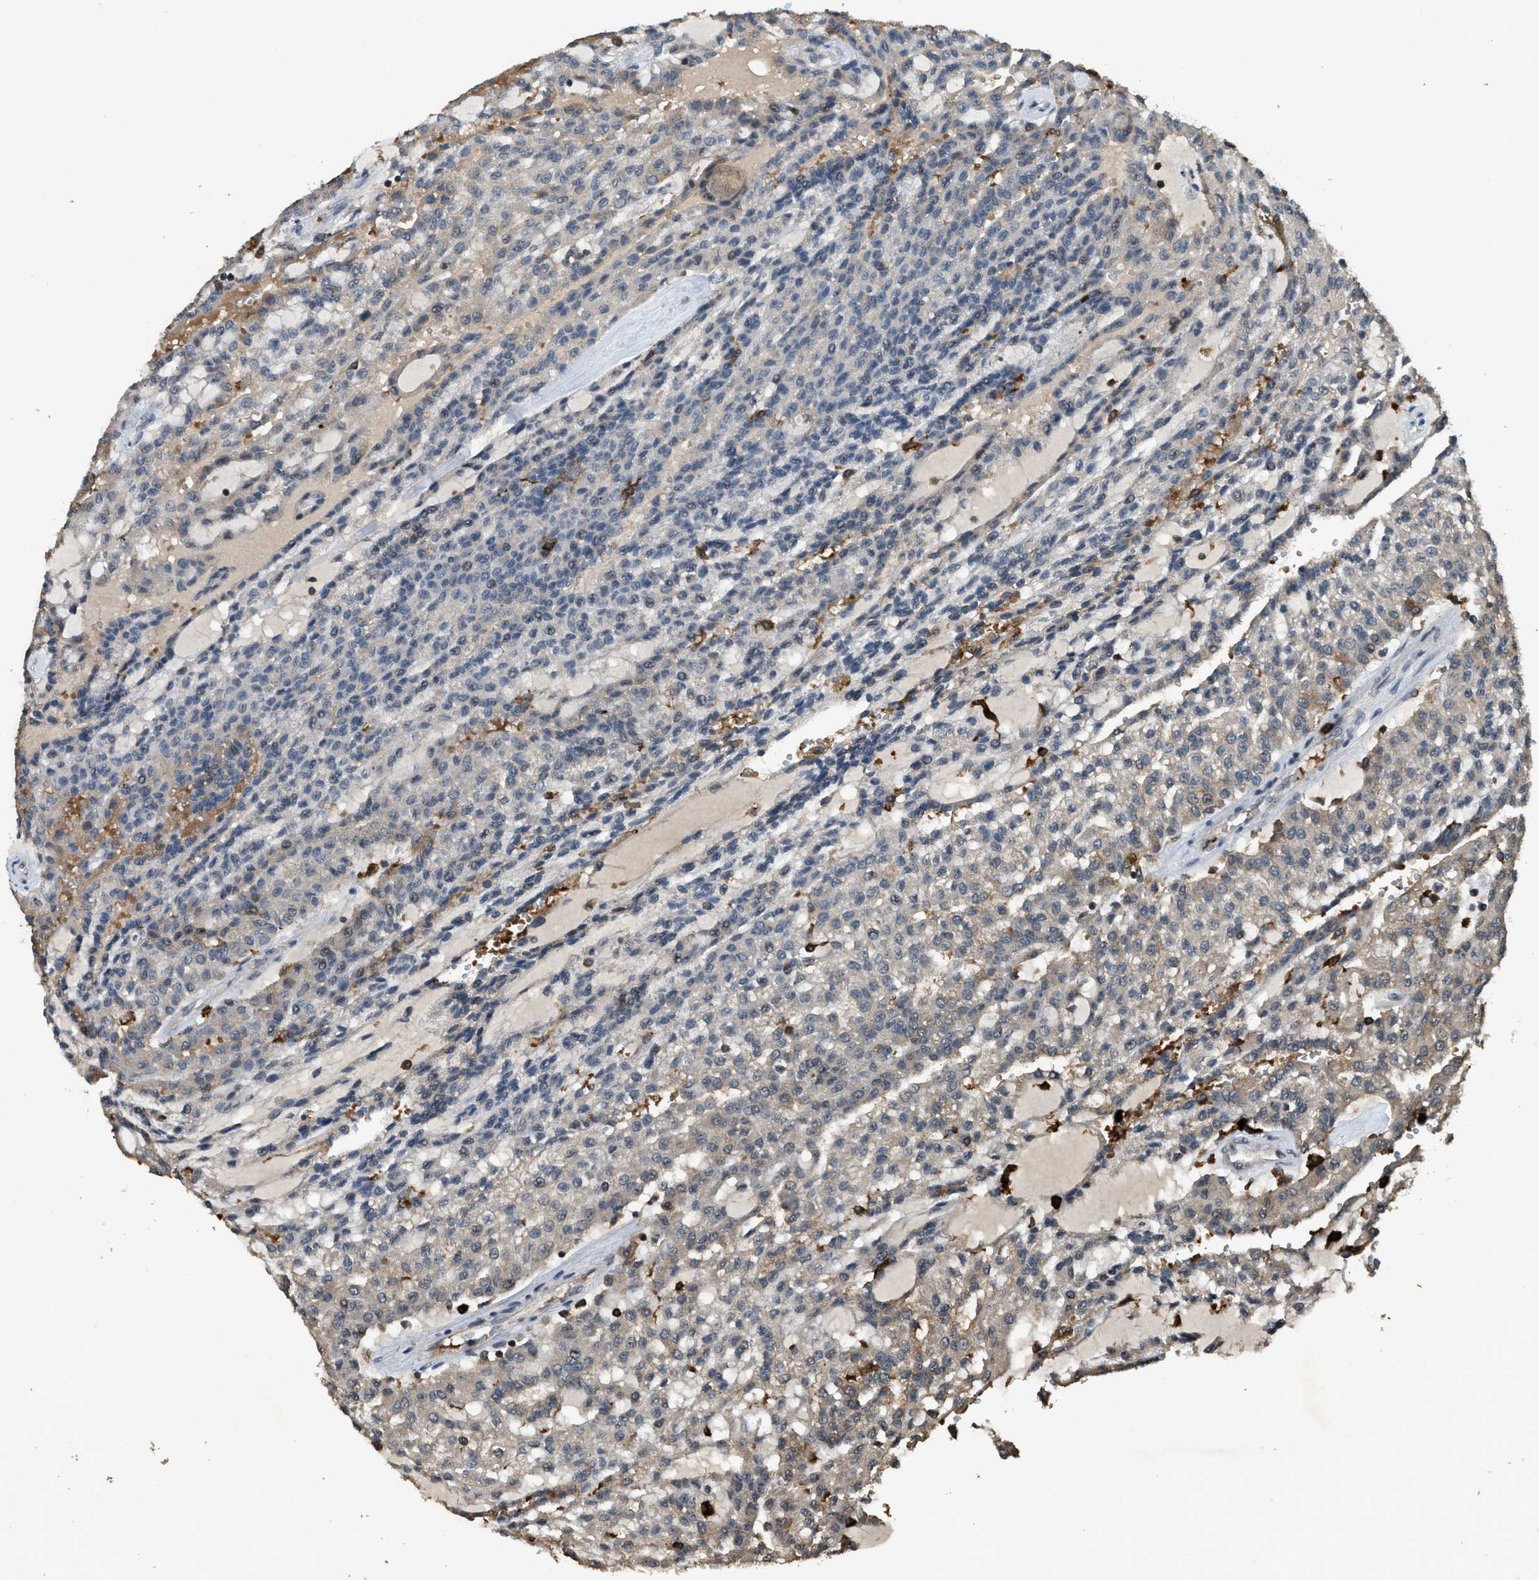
{"staining": {"intensity": "weak", "quantity": "<25%", "location": "cytoplasmic/membranous"}, "tissue": "renal cancer", "cell_type": "Tumor cells", "image_type": "cancer", "snomed": [{"axis": "morphology", "description": "Adenocarcinoma, NOS"}, {"axis": "topography", "description": "Kidney"}], "caption": "DAB (3,3'-diaminobenzidine) immunohistochemical staining of renal adenocarcinoma reveals no significant positivity in tumor cells.", "gene": "RNF141", "patient": {"sex": "male", "age": 63}}